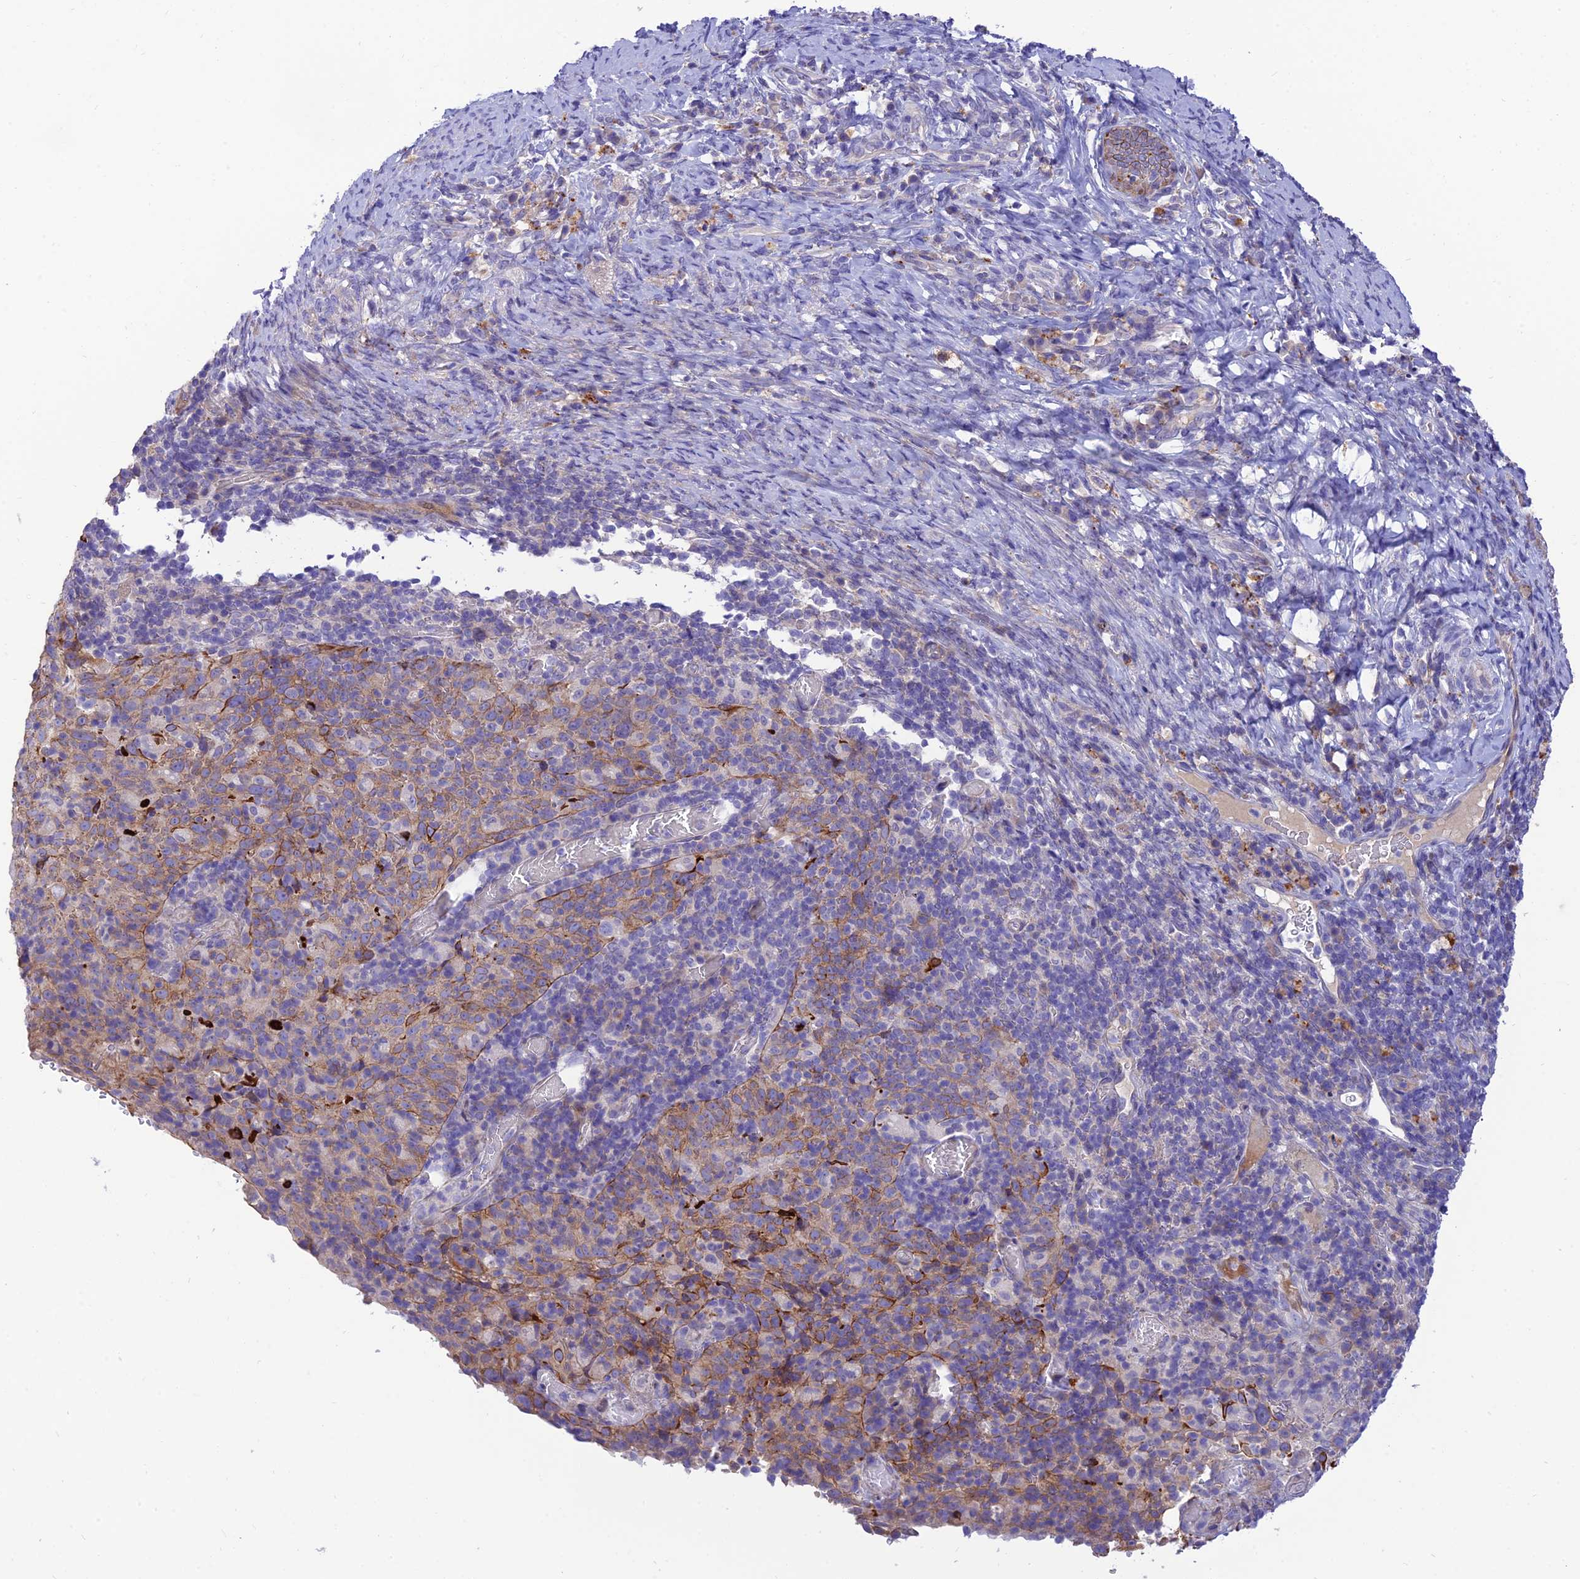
{"staining": {"intensity": "moderate", "quantity": "25%-75%", "location": "cytoplasmic/membranous"}, "tissue": "cervical cancer", "cell_type": "Tumor cells", "image_type": "cancer", "snomed": [{"axis": "morphology", "description": "Squamous cell carcinoma, NOS"}, {"axis": "topography", "description": "Cervix"}], "caption": "Cervical cancer stained with DAB (3,3'-diaminobenzidine) immunohistochemistry (IHC) shows medium levels of moderate cytoplasmic/membranous positivity in approximately 25%-75% of tumor cells. (Brightfield microscopy of DAB IHC at high magnification).", "gene": "CCDC157", "patient": {"sex": "female", "age": 52}}